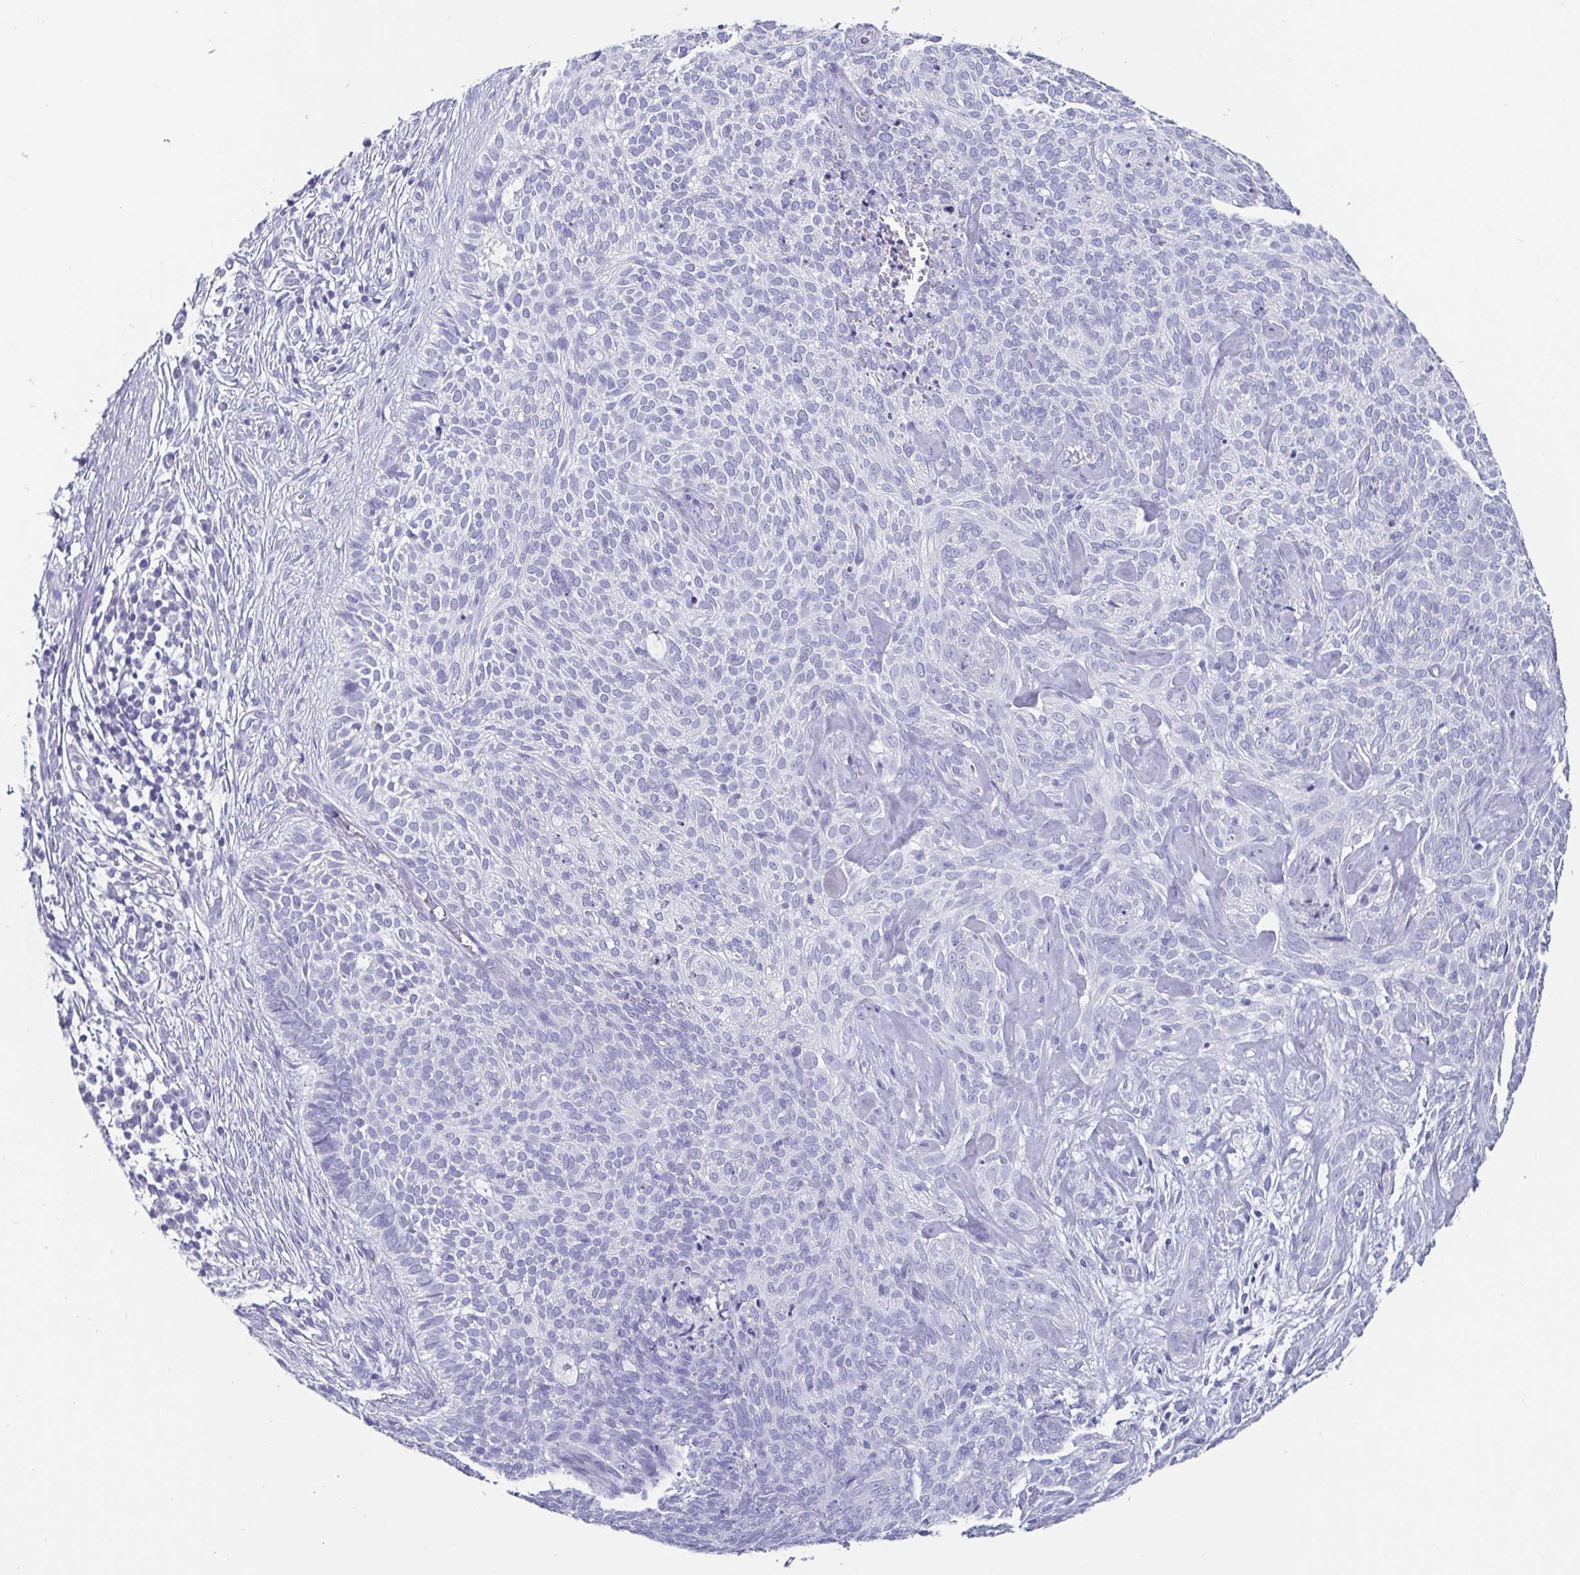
{"staining": {"intensity": "negative", "quantity": "none", "location": "none"}, "tissue": "skin cancer", "cell_type": "Tumor cells", "image_type": "cancer", "snomed": [{"axis": "morphology", "description": "Basal cell carcinoma"}, {"axis": "topography", "description": "Skin"}, {"axis": "topography", "description": "Skin of face"}], "caption": "Immunohistochemistry histopathology image of skin basal cell carcinoma stained for a protein (brown), which displays no expression in tumor cells. (DAB (3,3'-diaminobenzidine) IHC visualized using brightfield microscopy, high magnification).", "gene": "SCGN", "patient": {"sex": "female", "age": 82}}